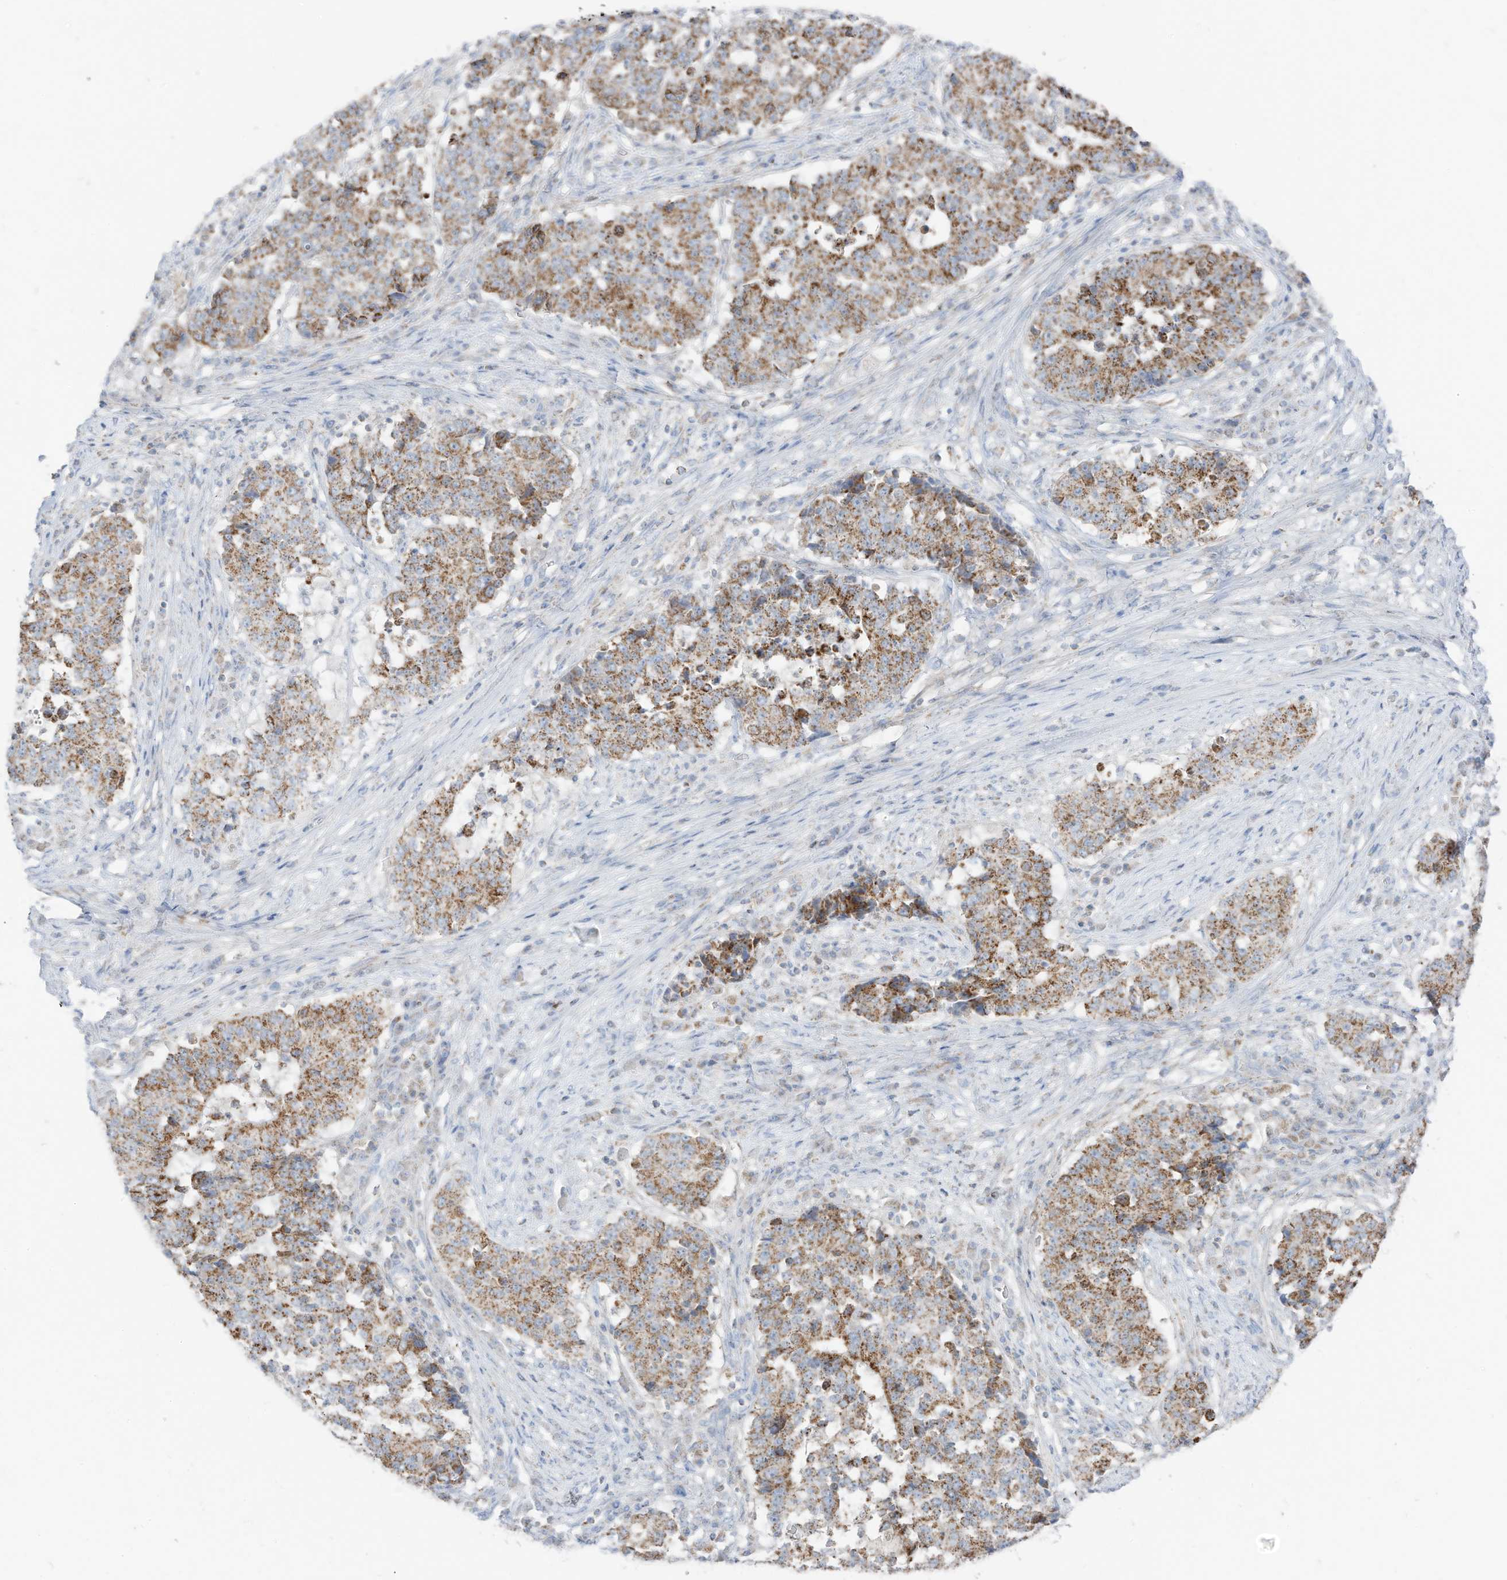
{"staining": {"intensity": "moderate", "quantity": ">75%", "location": "cytoplasmic/membranous"}, "tissue": "stomach cancer", "cell_type": "Tumor cells", "image_type": "cancer", "snomed": [{"axis": "morphology", "description": "Adenocarcinoma, NOS"}, {"axis": "topography", "description": "Stomach"}], "caption": "Adenocarcinoma (stomach) tissue shows moderate cytoplasmic/membranous positivity in about >75% of tumor cells, visualized by immunohistochemistry.", "gene": "ETHE1", "patient": {"sex": "male", "age": 59}}